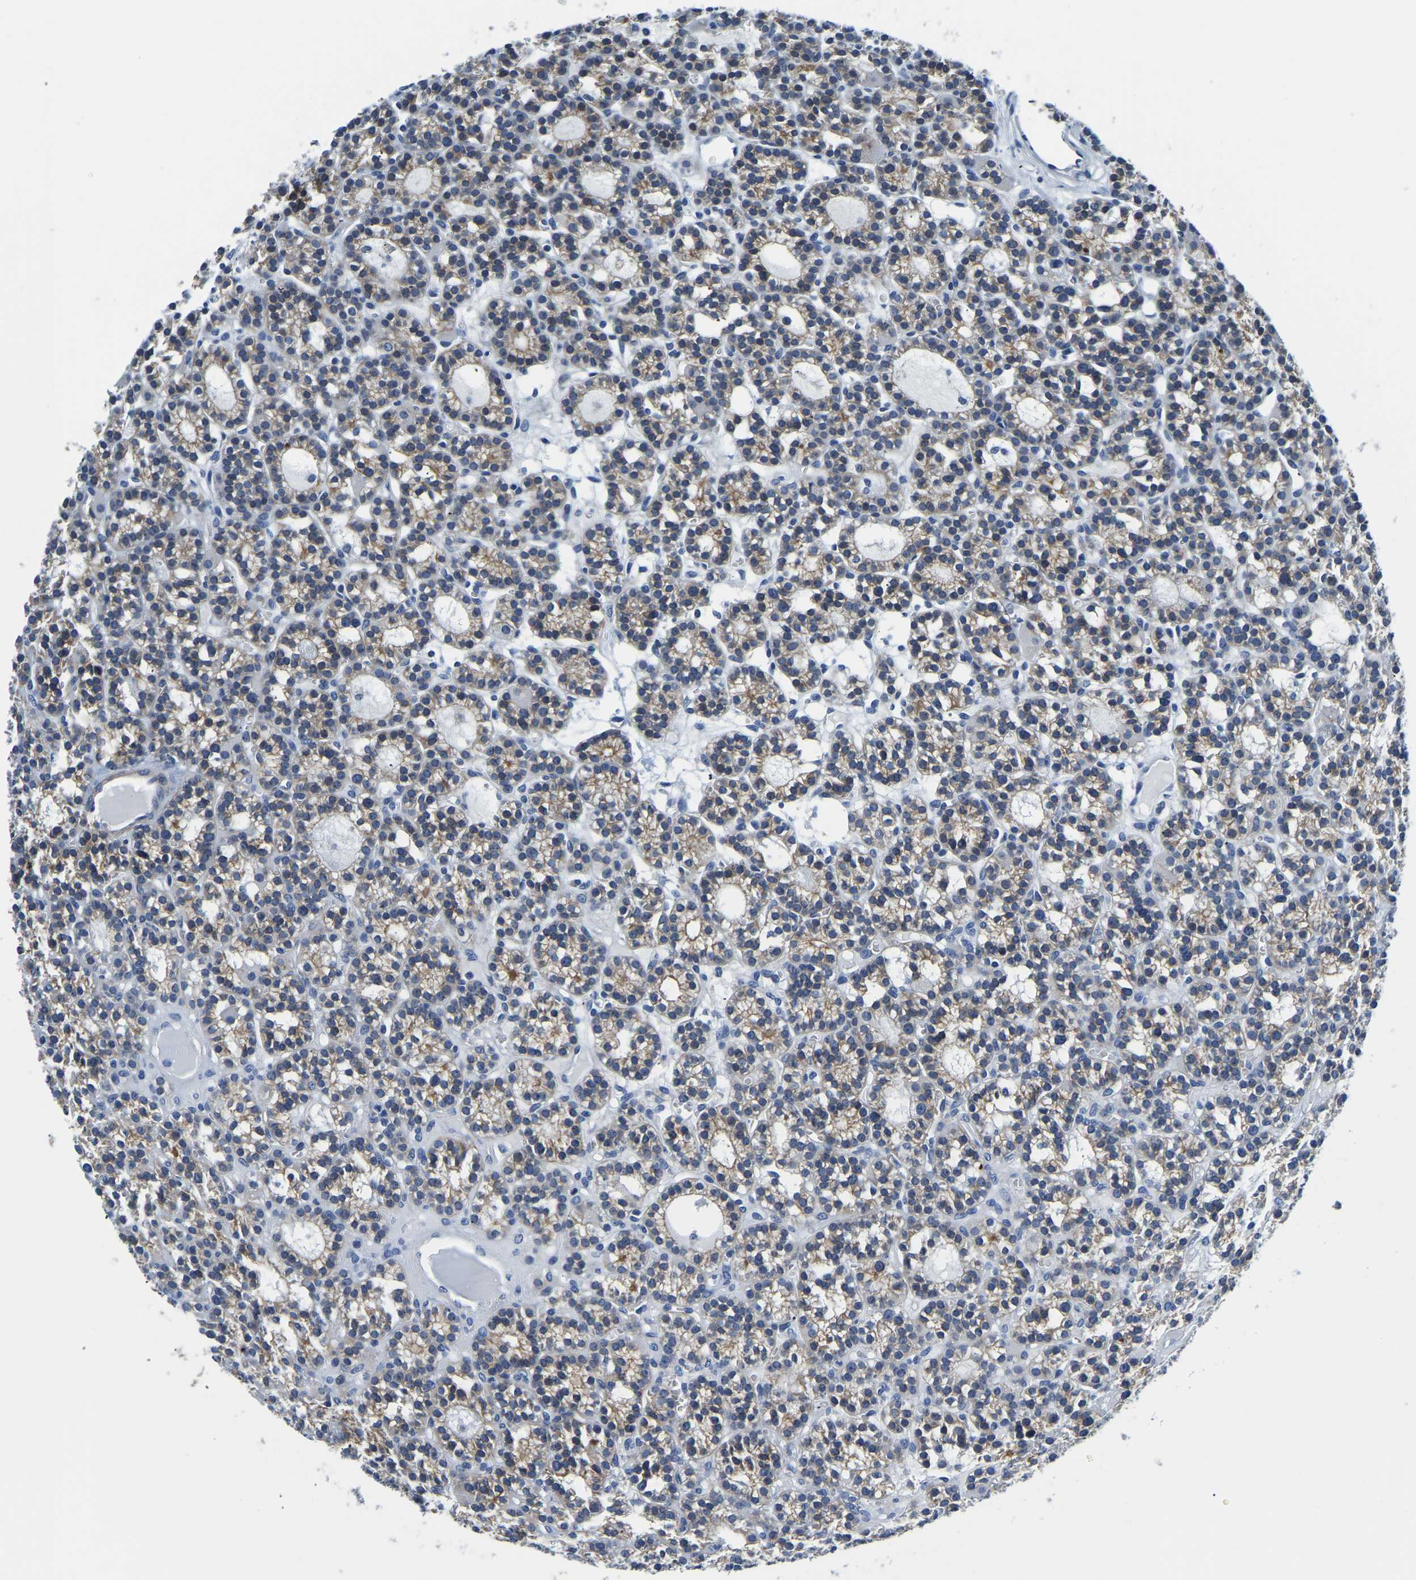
{"staining": {"intensity": "weak", "quantity": "25%-75%", "location": "cytoplasmic/membranous"}, "tissue": "parathyroid gland", "cell_type": "Glandular cells", "image_type": "normal", "snomed": [{"axis": "morphology", "description": "Normal tissue, NOS"}, {"axis": "morphology", "description": "Adenoma, NOS"}, {"axis": "topography", "description": "Parathyroid gland"}], "caption": "Protein staining reveals weak cytoplasmic/membranous staining in about 25%-75% of glandular cells in normal parathyroid gland. The protein is stained brown, and the nuclei are stained in blue (DAB IHC with brightfield microscopy, high magnification).", "gene": "LIAS", "patient": {"sex": "female", "age": 58}}